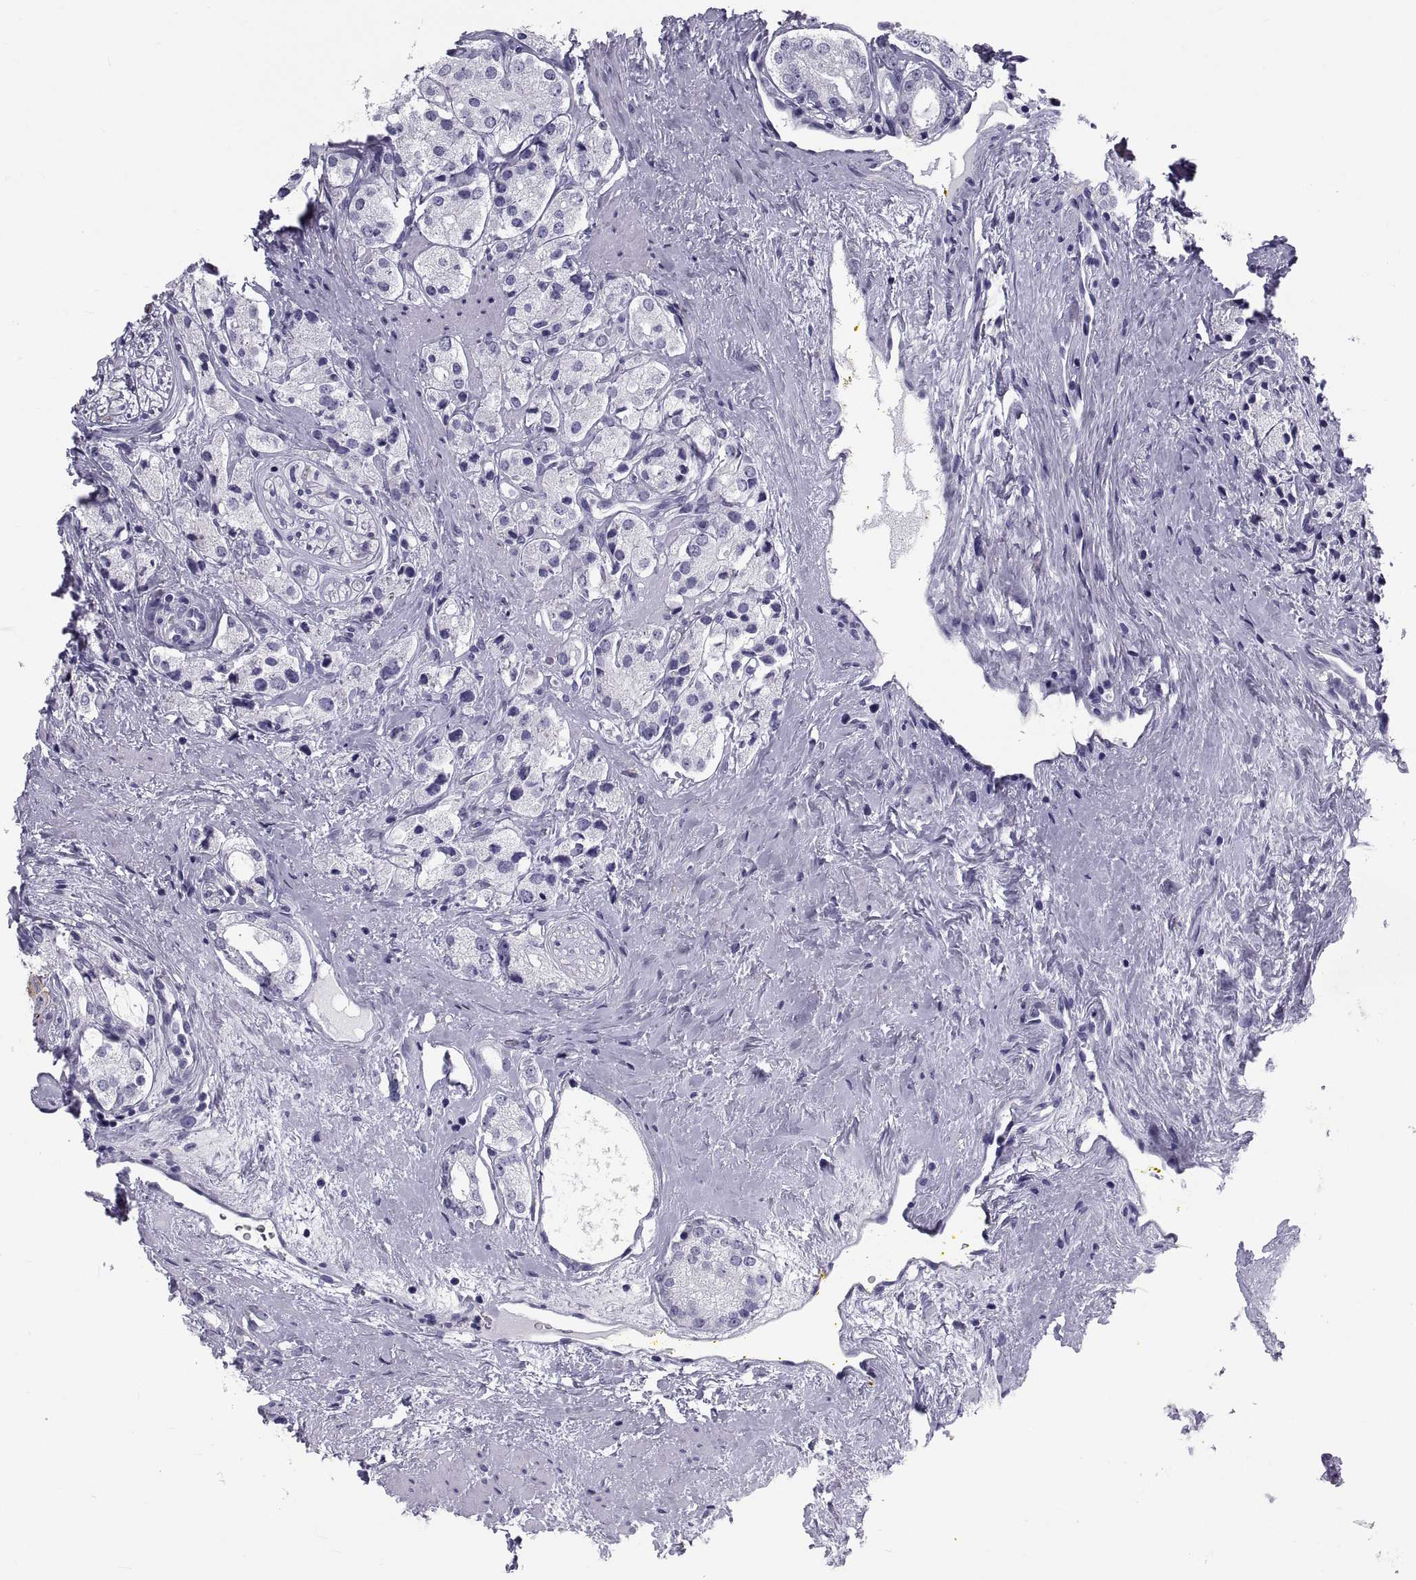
{"staining": {"intensity": "negative", "quantity": "none", "location": "none"}, "tissue": "prostate cancer", "cell_type": "Tumor cells", "image_type": "cancer", "snomed": [{"axis": "morphology", "description": "Adenocarcinoma, NOS"}, {"axis": "topography", "description": "Prostate"}], "caption": "There is no significant positivity in tumor cells of prostate cancer (adenocarcinoma). Brightfield microscopy of immunohistochemistry stained with DAB (brown) and hematoxylin (blue), captured at high magnification.", "gene": "DEFB129", "patient": {"sex": "male", "age": 66}}